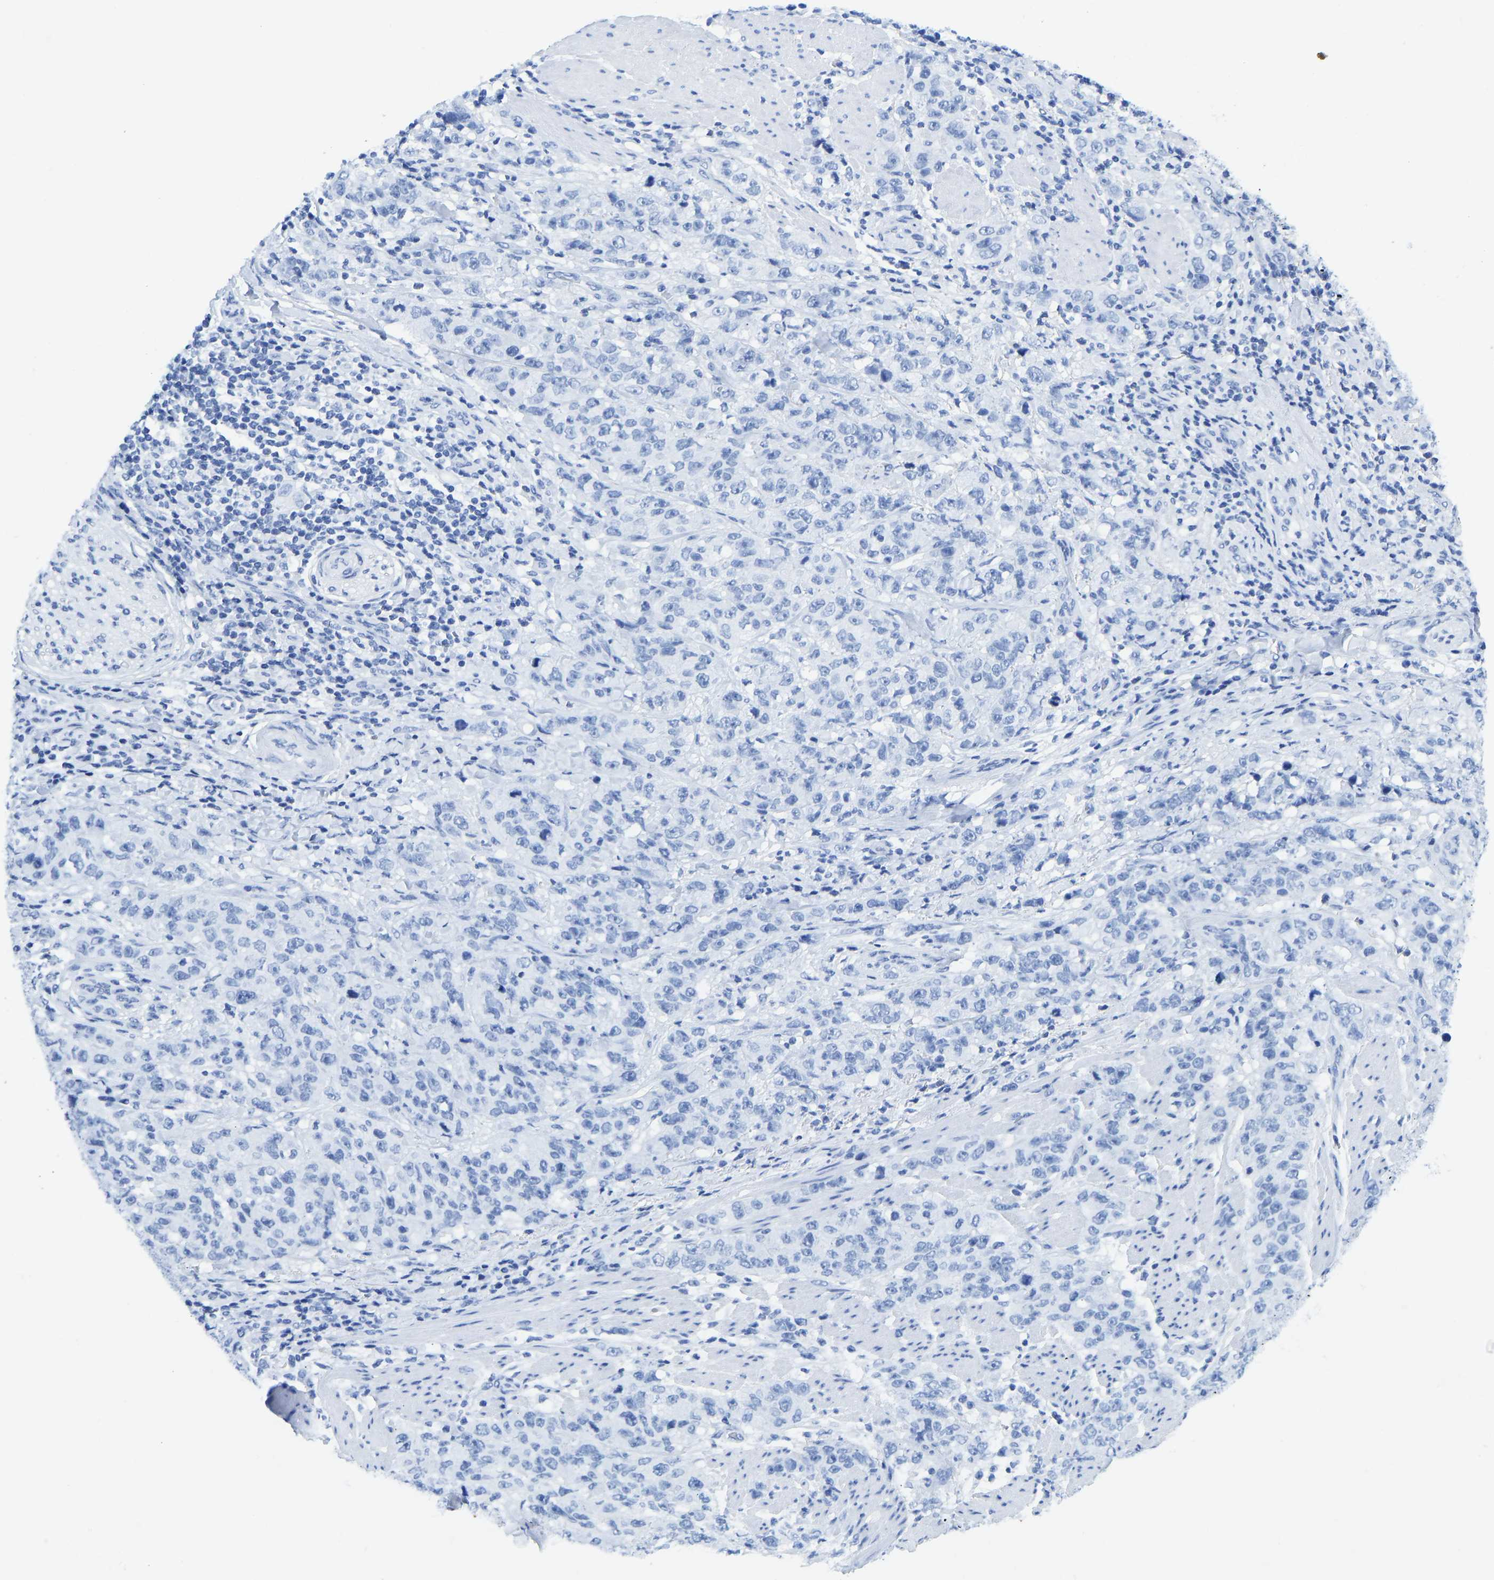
{"staining": {"intensity": "negative", "quantity": "none", "location": "none"}, "tissue": "stomach cancer", "cell_type": "Tumor cells", "image_type": "cancer", "snomed": [{"axis": "morphology", "description": "Adenocarcinoma, NOS"}, {"axis": "topography", "description": "Stomach"}], "caption": "This is a micrograph of immunohistochemistry staining of stomach cancer, which shows no positivity in tumor cells. (Stains: DAB immunohistochemistry (IHC) with hematoxylin counter stain, Microscopy: brightfield microscopy at high magnification).", "gene": "NDRG3", "patient": {"sex": "male", "age": 48}}